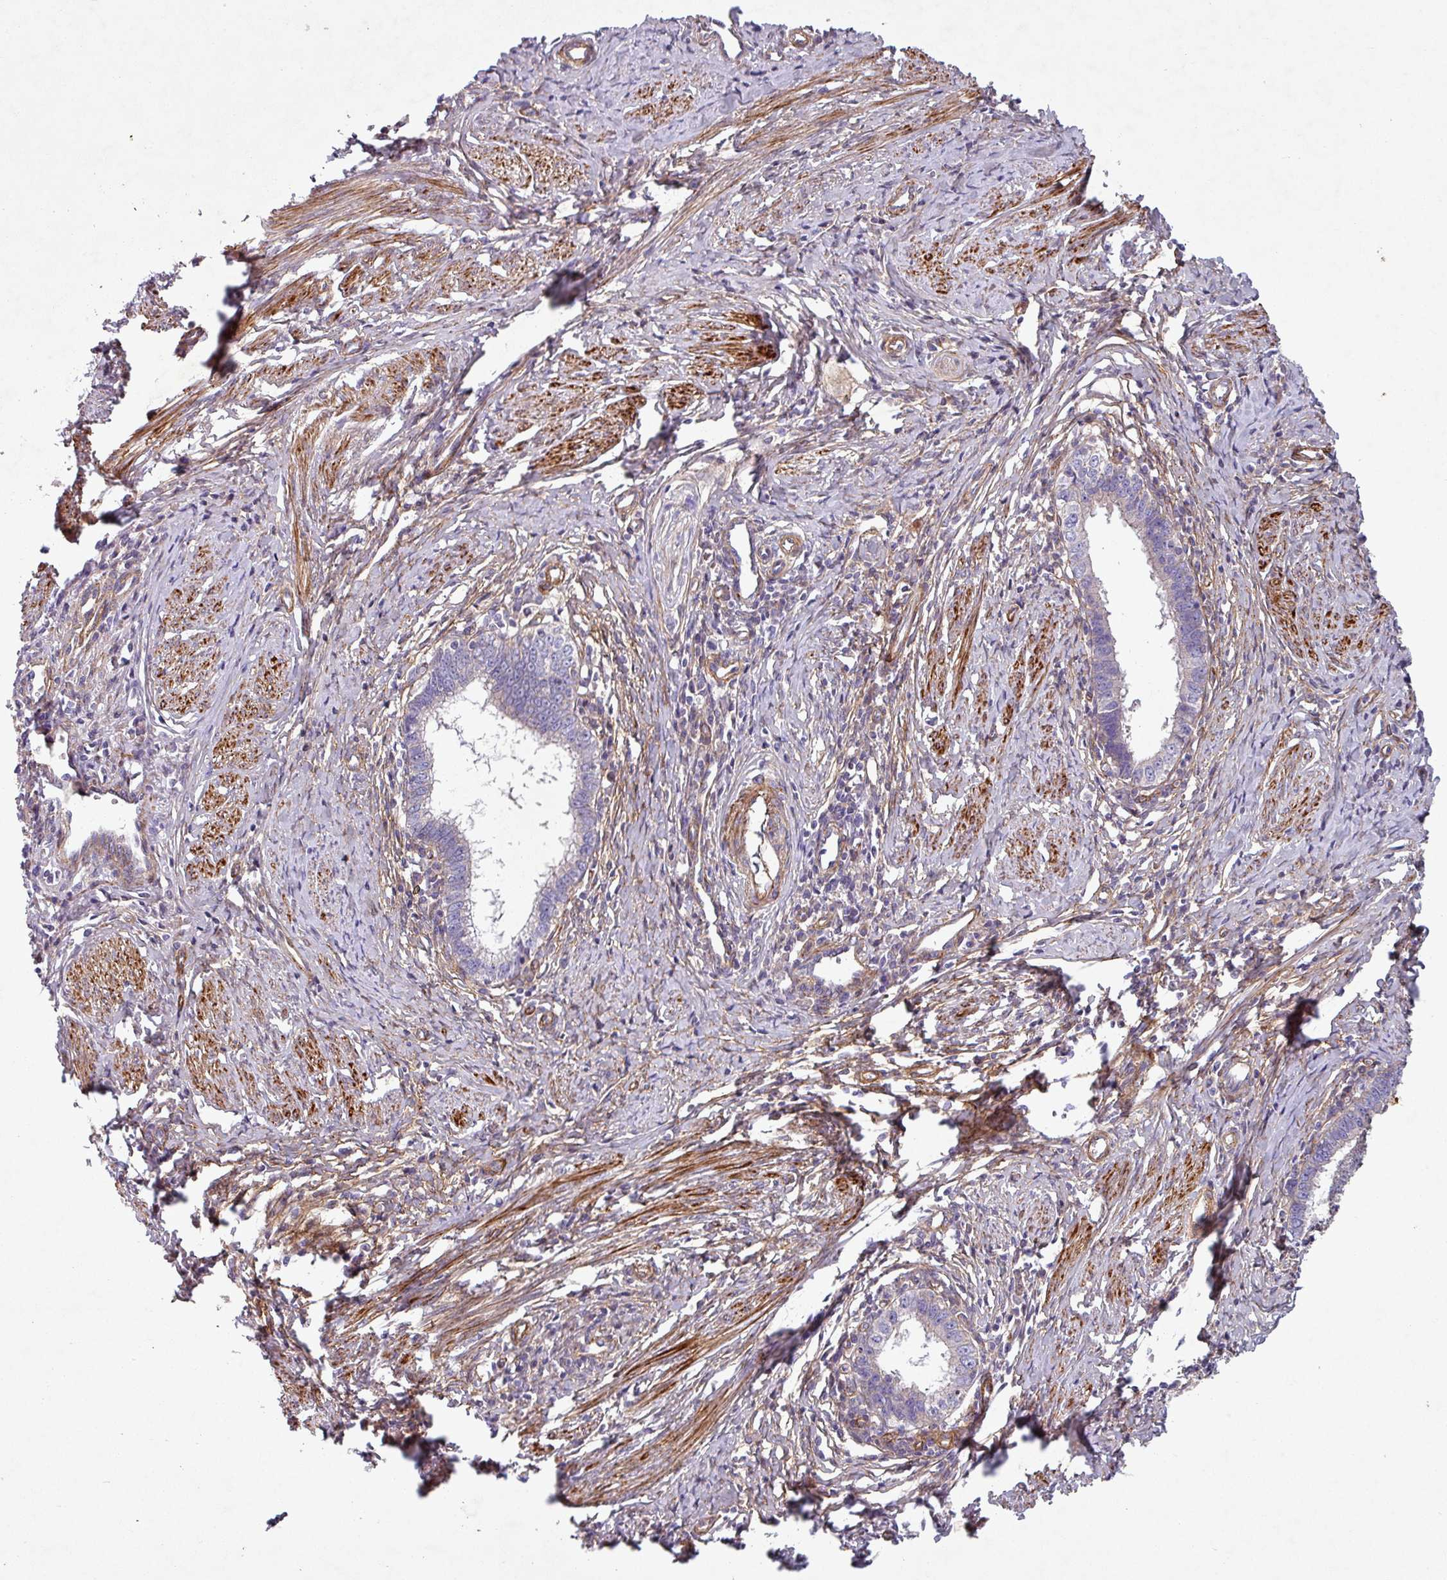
{"staining": {"intensity": "weak", "quantity": "<25%", "location": "cytoplasmic/membranous"}, "tissue": "cervical cancer", "cell_type": "Tumor cells", "image_type": "cancer", "snomed": [{"axis": "morphology", "description": "Adenocarcinoma, NOS"}, {"axis": "topography", "description": "Cervix"}], "caption": "Human adenocarcinoma (cervical) stained for a protein using IHC exhibits no expression in tumor cells.", "gene": "ATP2C2", "patient": {"sex": "female", "age": 36}}